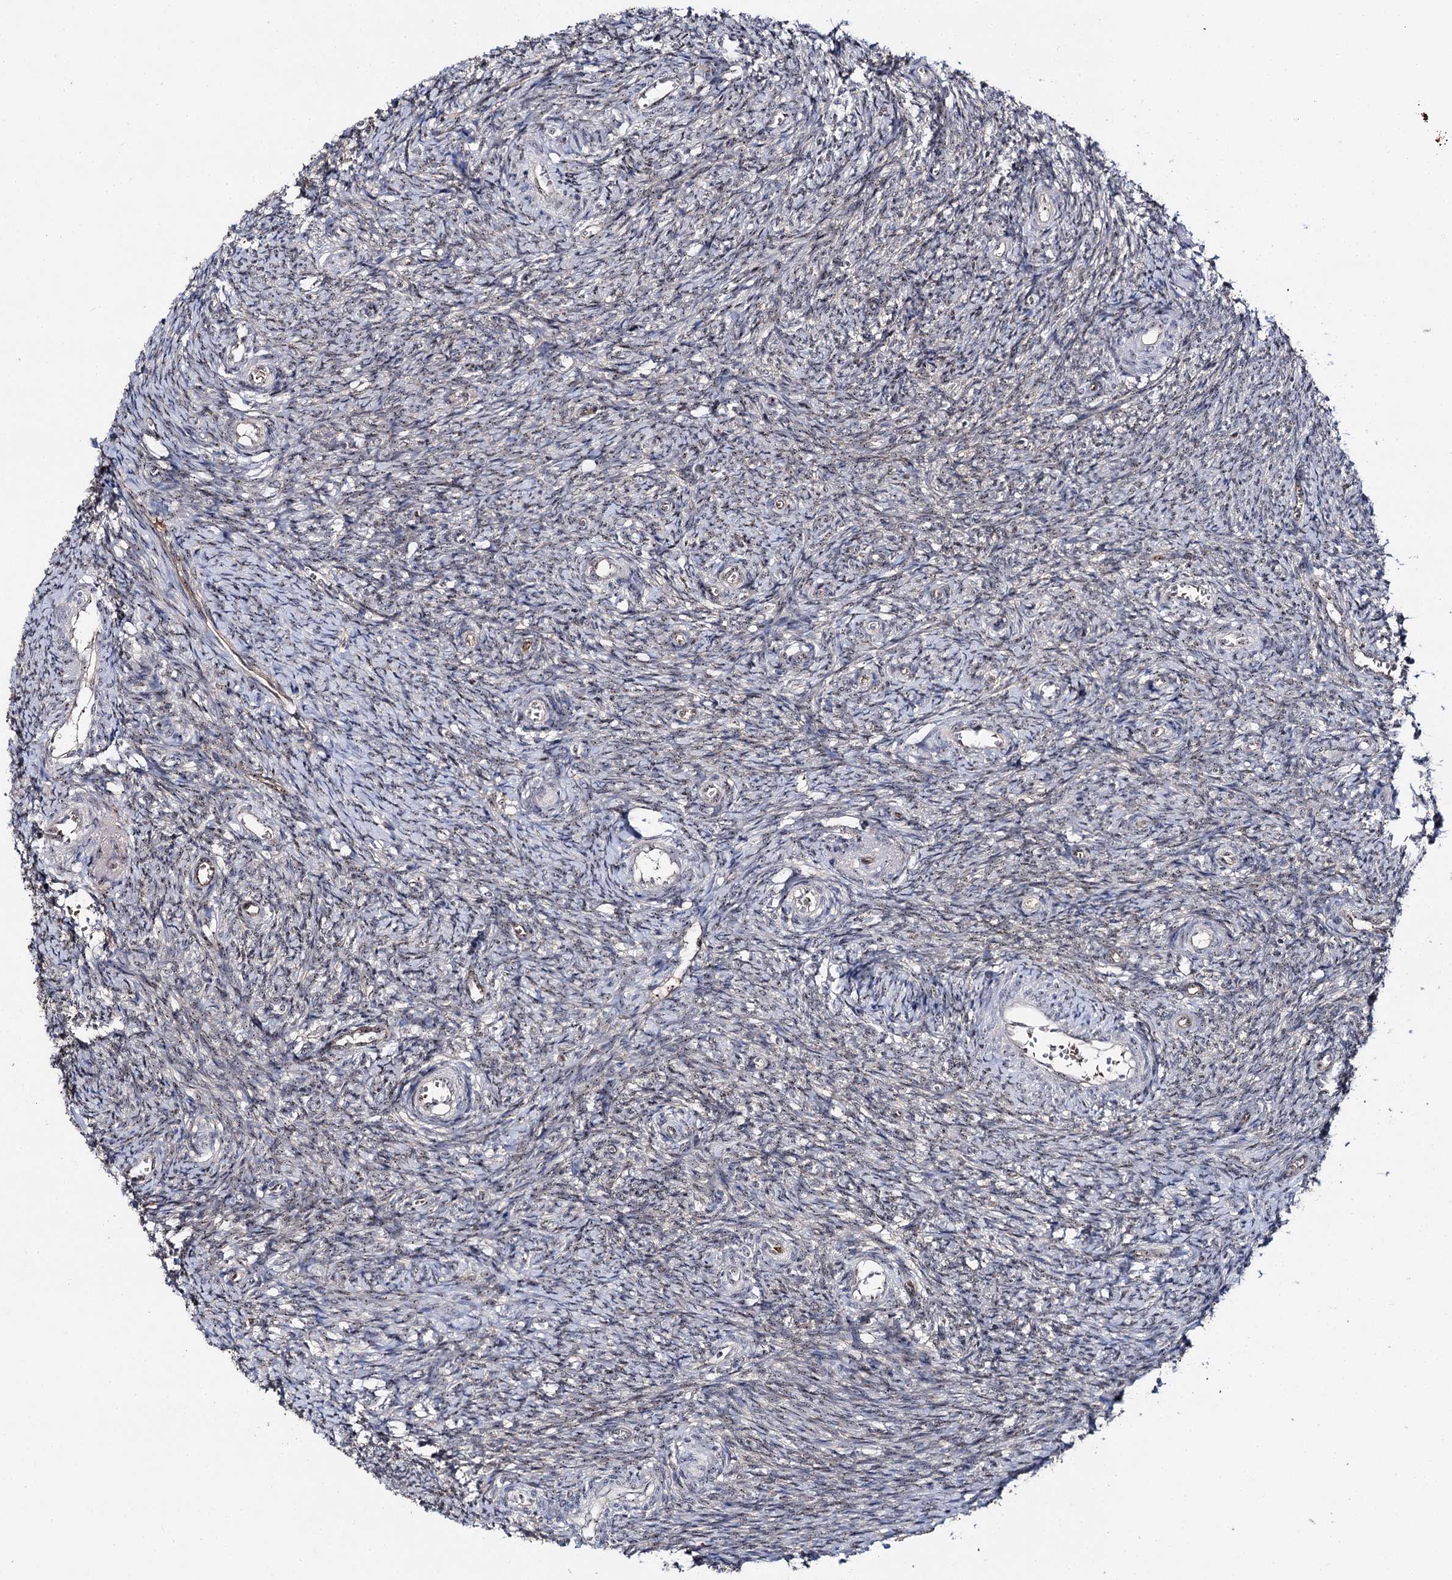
{"staining": {"intensity": "negative", "quantity": "none", "location": "none"}, "tissue": "ovary", "cell_type": "Ovarian stroma cells", "image_type": "normal", "snomed": [{"axis": "morphology", "description": "Normal tissue, NOS"}, {"axis": "topography", "description": "Ovary"}], "caption": "Ovarian stroma cells show no significant protein positivity in benign ovary. Brightfield microscopy of immunohistochemistry stained with DAB (3,3'-diaminobenzidine) (brown) and hematoxylin (blue), captured at high magnification.", "gene": "SUPT20H", "patient": {"sex": "female", "age": 44}}